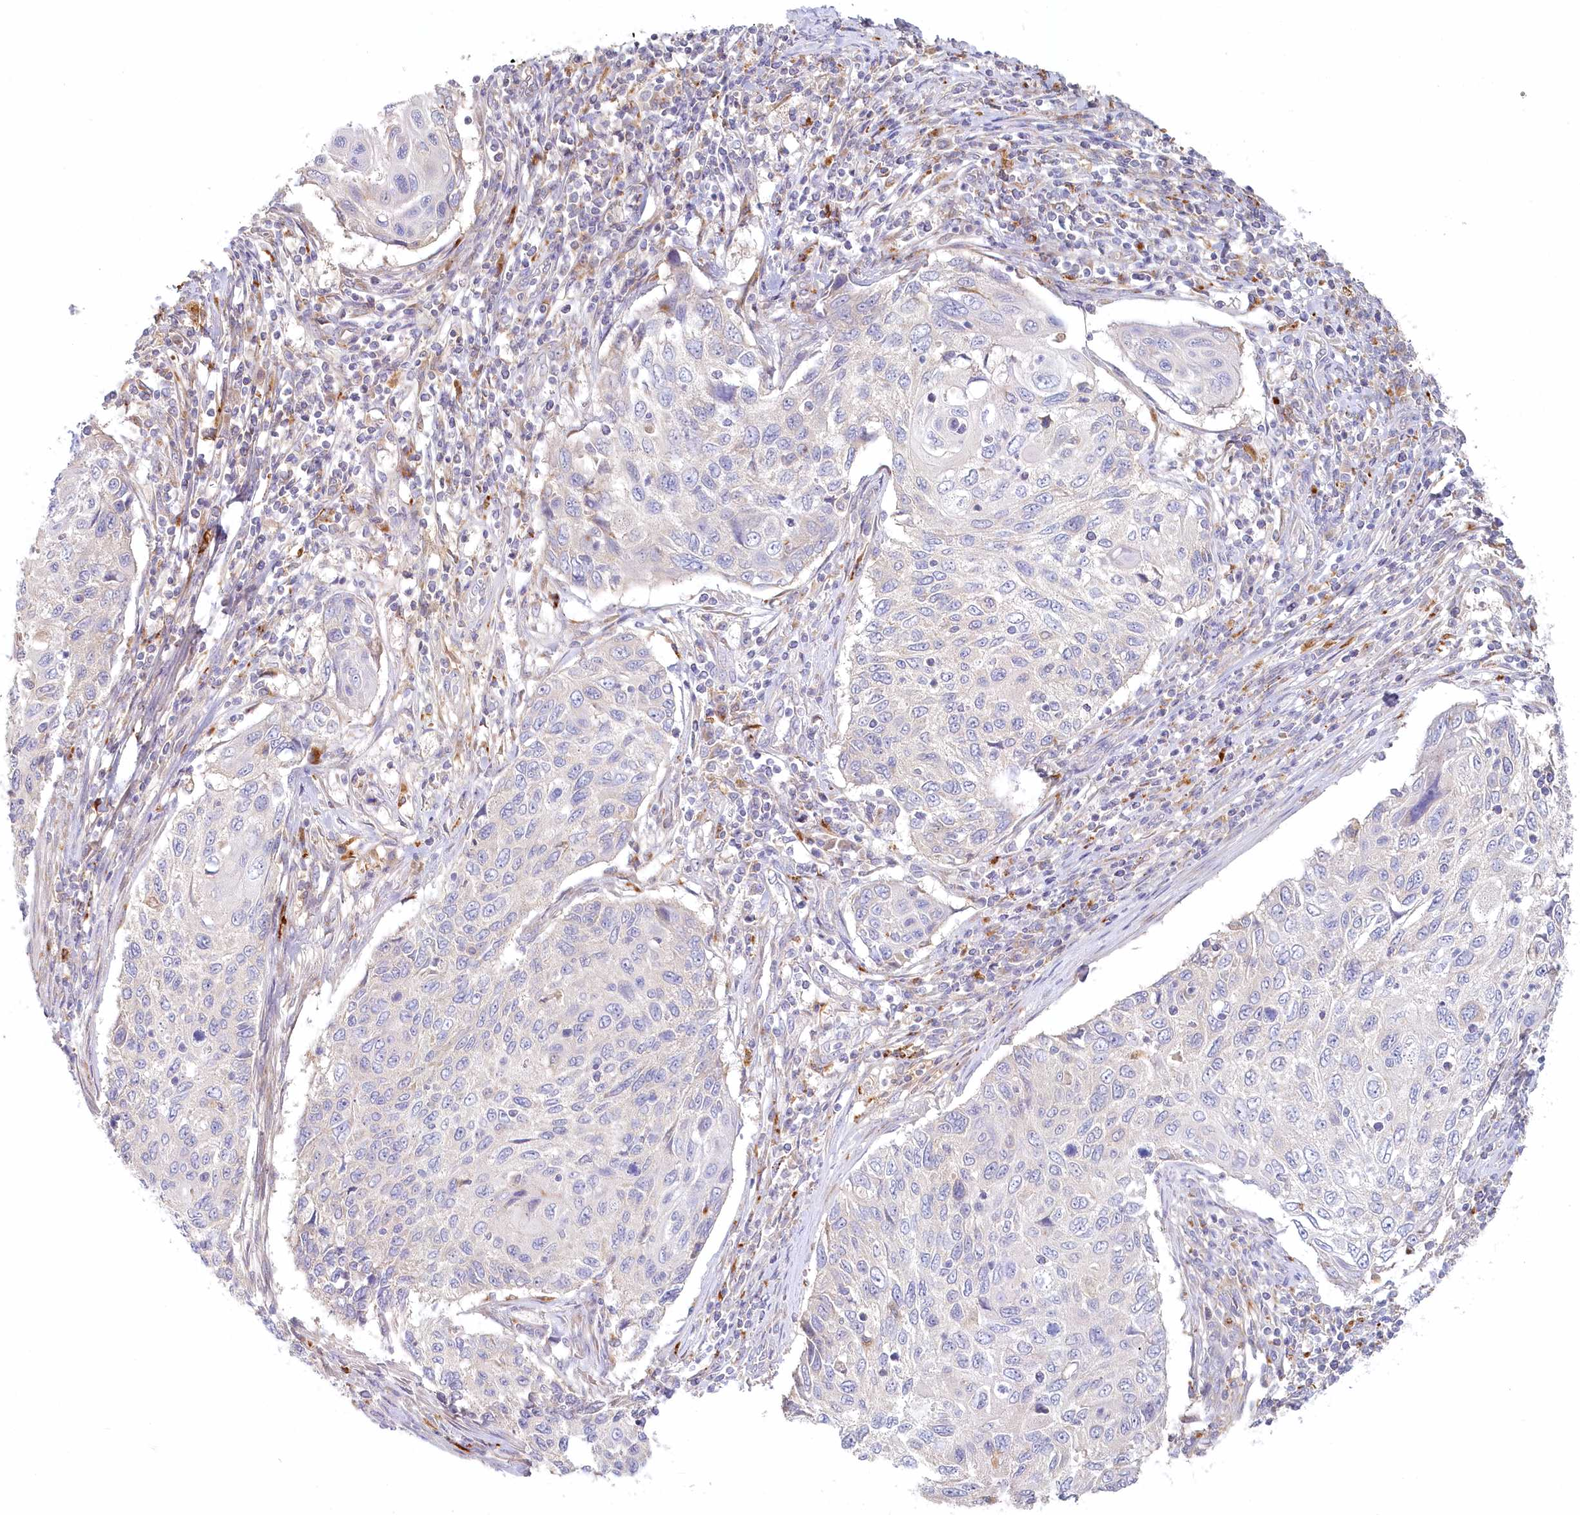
{"staining": {"intensity": "negative", "quantity": "none", "location": "none"}, "tissue": "cervical cancer", "cell_type": "Tumor cells", "image_type": "cancer", "snomed": [{"axis": "morphology", "description": "Squamous cell carcinoma, NOS"}, {"axis": "topography", "description": "Cervix"}], "caption": "This is a photomicrograph of immunohistochemistry staining of cervical squamous cell carcinoma, which shows no expression in tumor cells.", "gene": "VSIG1", "patient": {"sex": "female", "age": 70}}